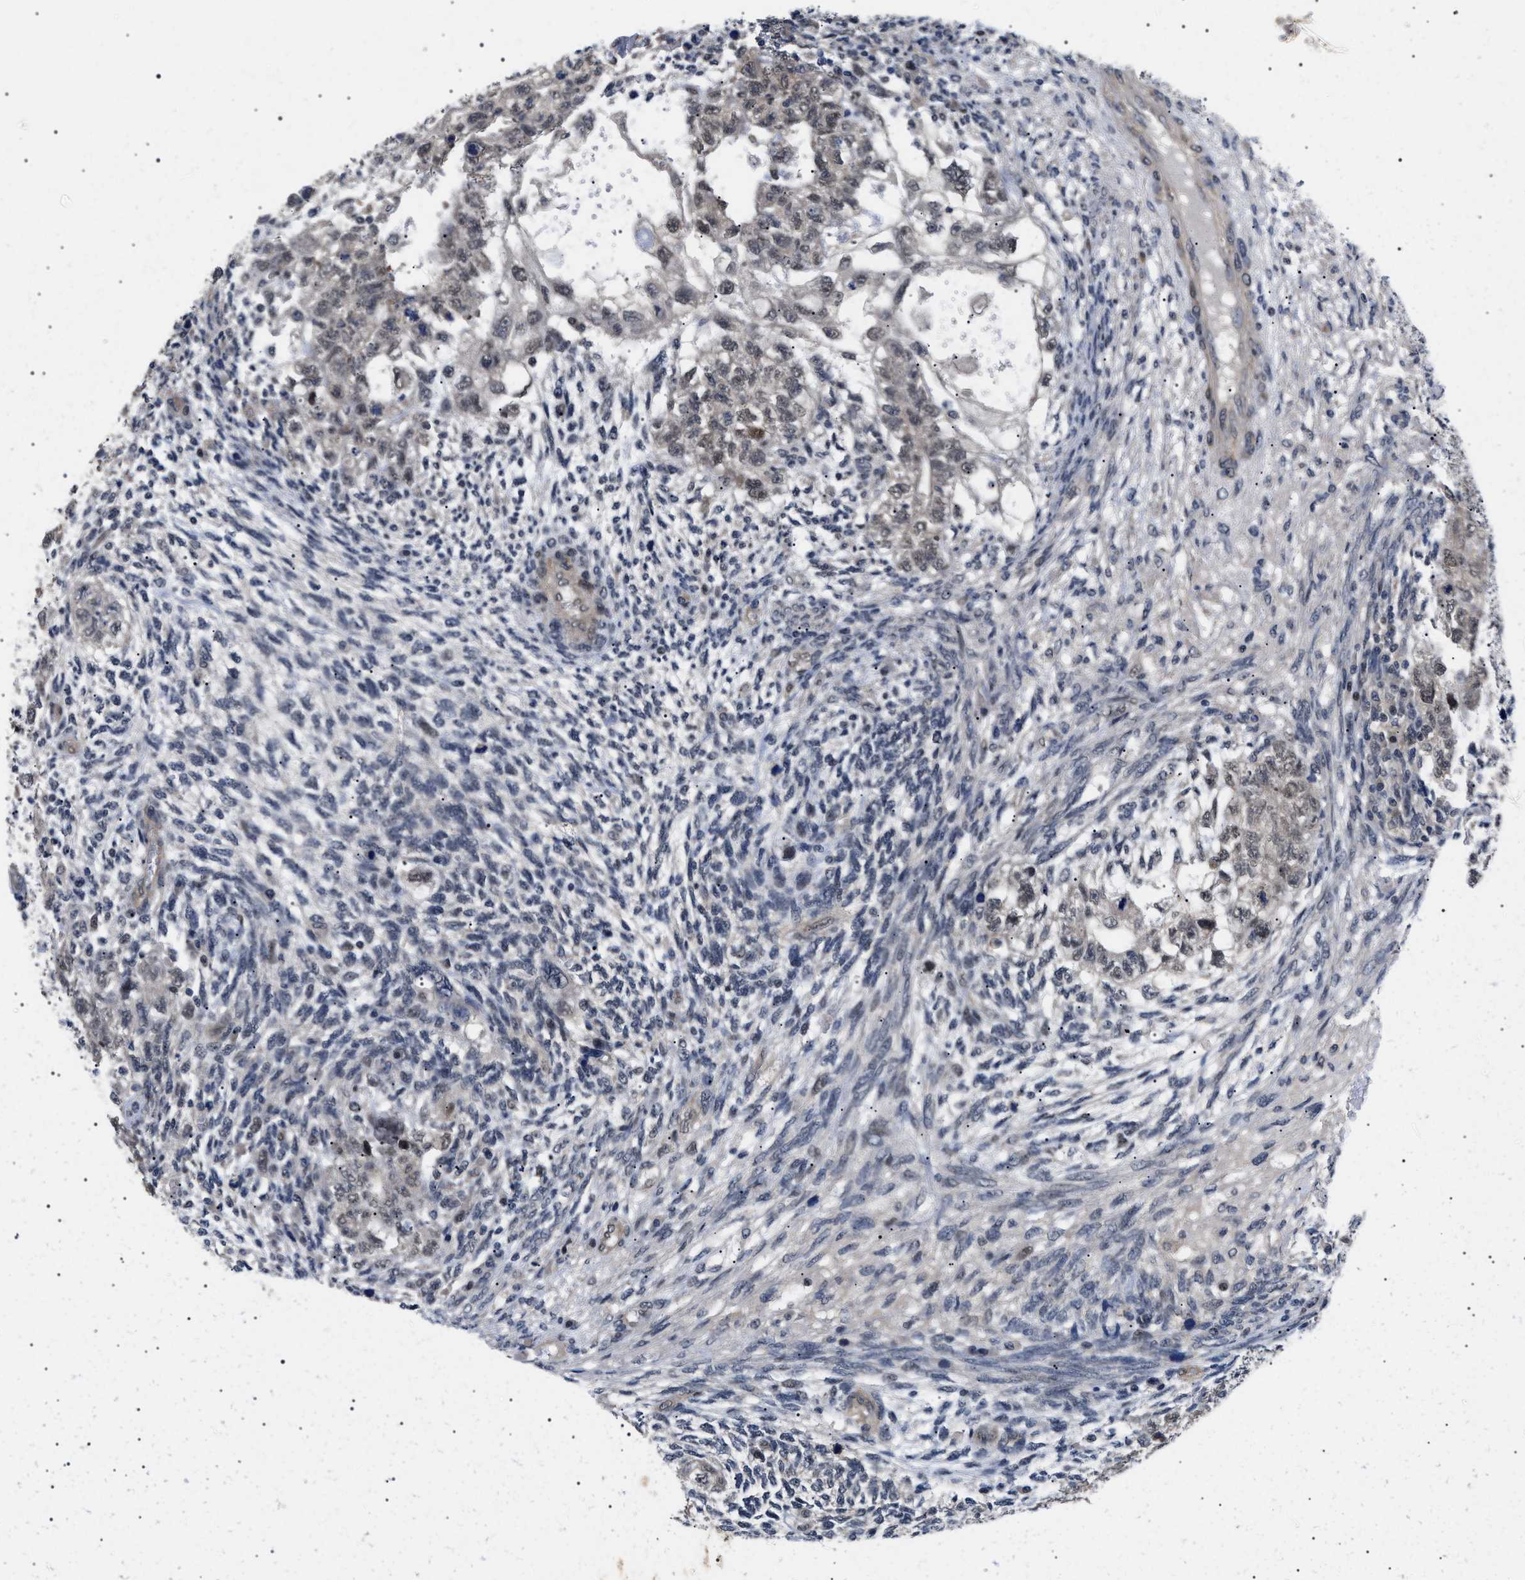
{"staining": {"intensity": "weak", "quantity": ">75%", "location": "cytoplasmic/membranous,nuclear"}, "tissue": "testis cancer", "cell_type": "Tumor cells", "image_type": "cancer", "snomed": [{"axis": "morphology", "description": "Normal tissue, NOS"}, {"axis": "morphology", "description": "Carcinoma, Embryonal, NOS"}, {"axis": "topography", "description": "Testis"}], "caption": "Immunohistochemistry (IHC) micrograph of neoplastic tissue: testis embryonal carcinoma stained using immunohistochemistry (IHC) shows low levels of weak protein expression localized specifically in the cytoplasmic/membranous and nuclear of tumor cells, appearing as a cytoplasmic/membranous and nuclear brown color.", "gene": "GARRE1", "patient": {"sex": "male", "age": 36}}